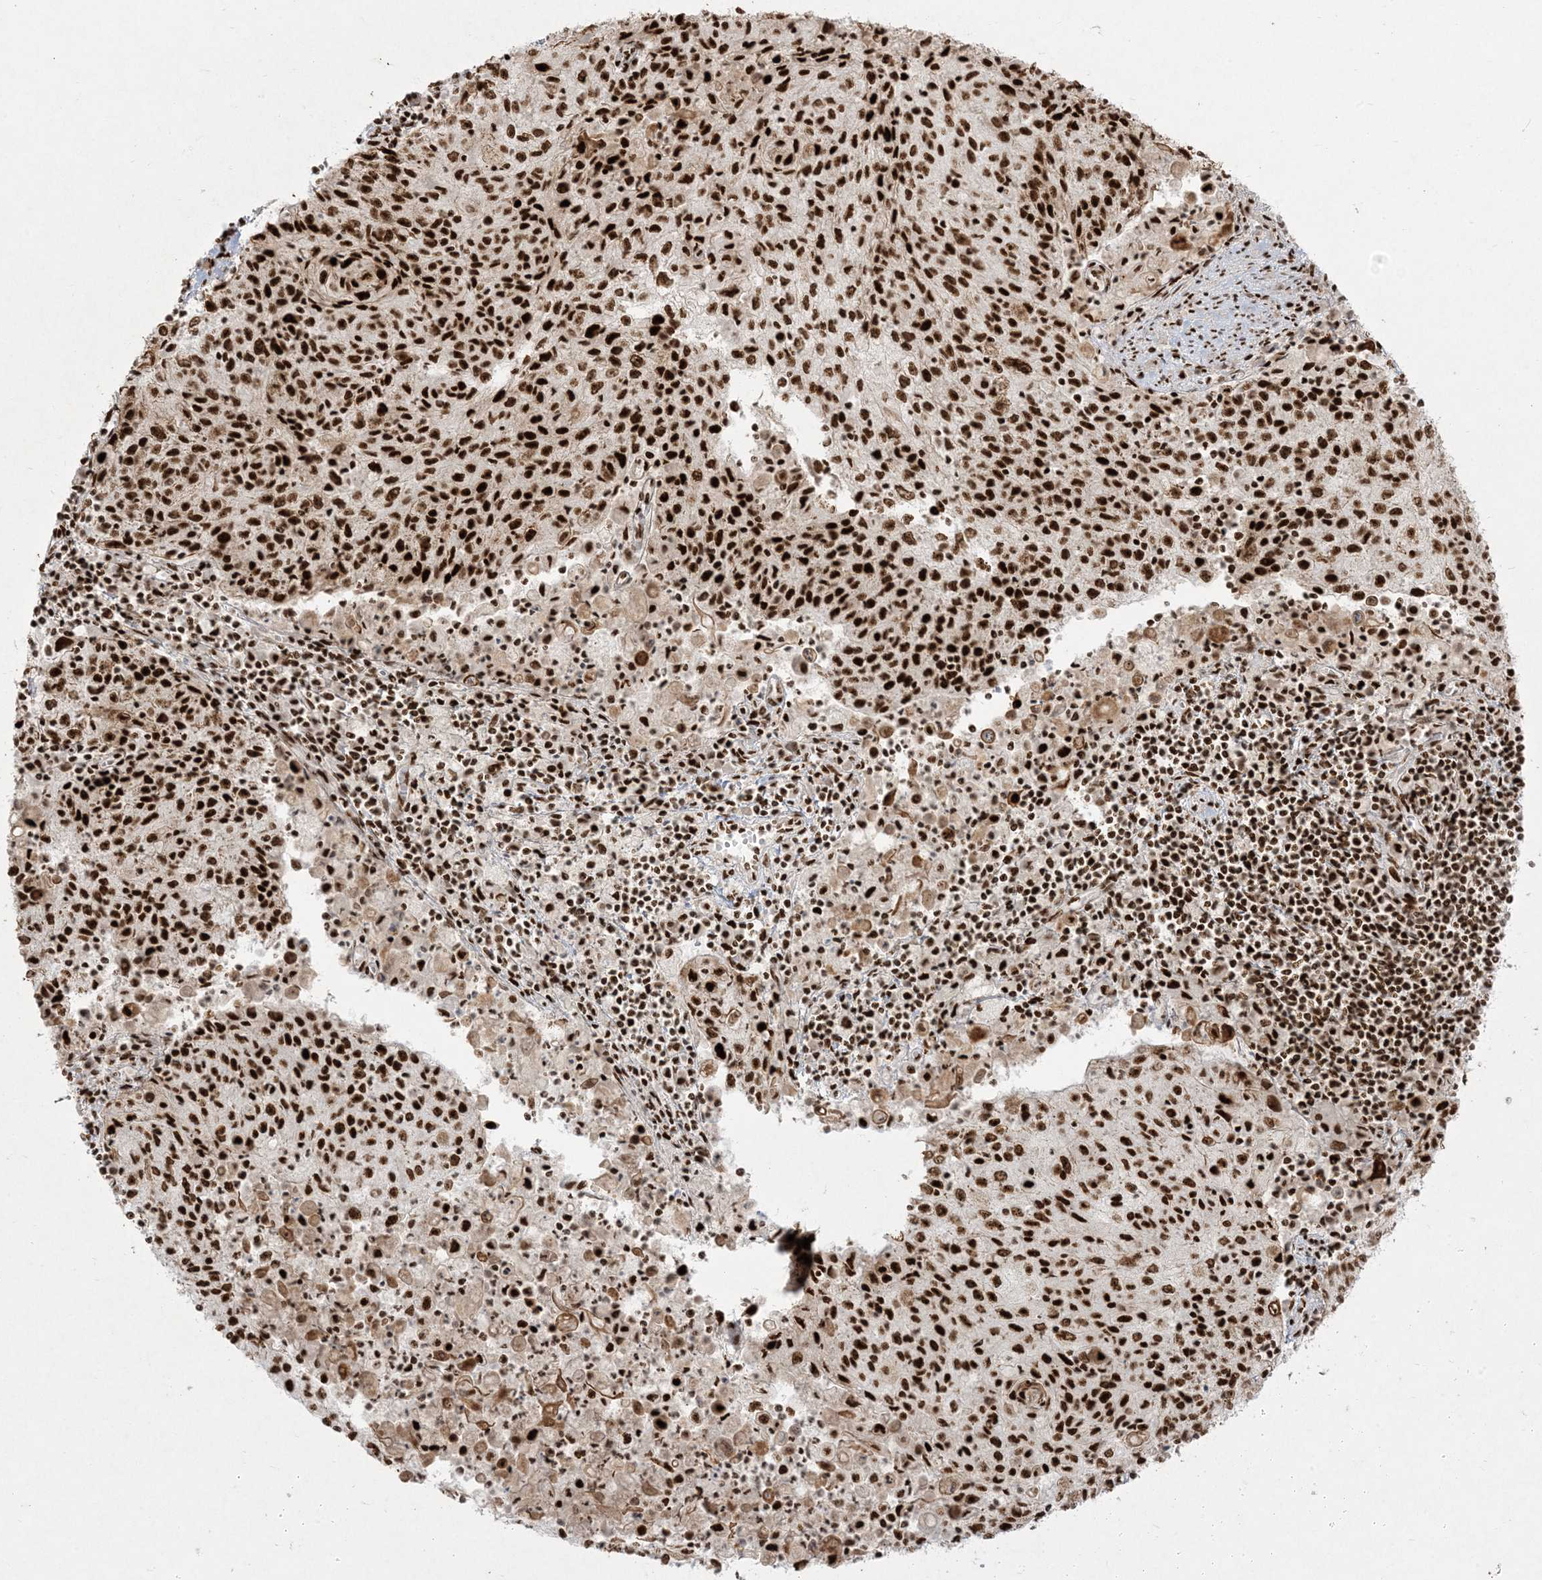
{"staining": {"intensity": "strong", "quantity": ">75%", "location": "nuclear"}, "tissue": "cervical cancer", "cell_type": "Tumor cells", "image_type": "cancer", "snomed": [{"axis": "morphology", "description": "Squamous cell carcinoma, NOS"}, {"axis": "topography", "description": "Cervix"}], "caption": "This is an image of immunohistochemistry (IHC) staining of cervical cancer (squamous cell carcinoma), which shows strong positivity in the nuclear of tumor cells.", "gene": "RBM10", "patient": {"sex": "female", "age": 48}}